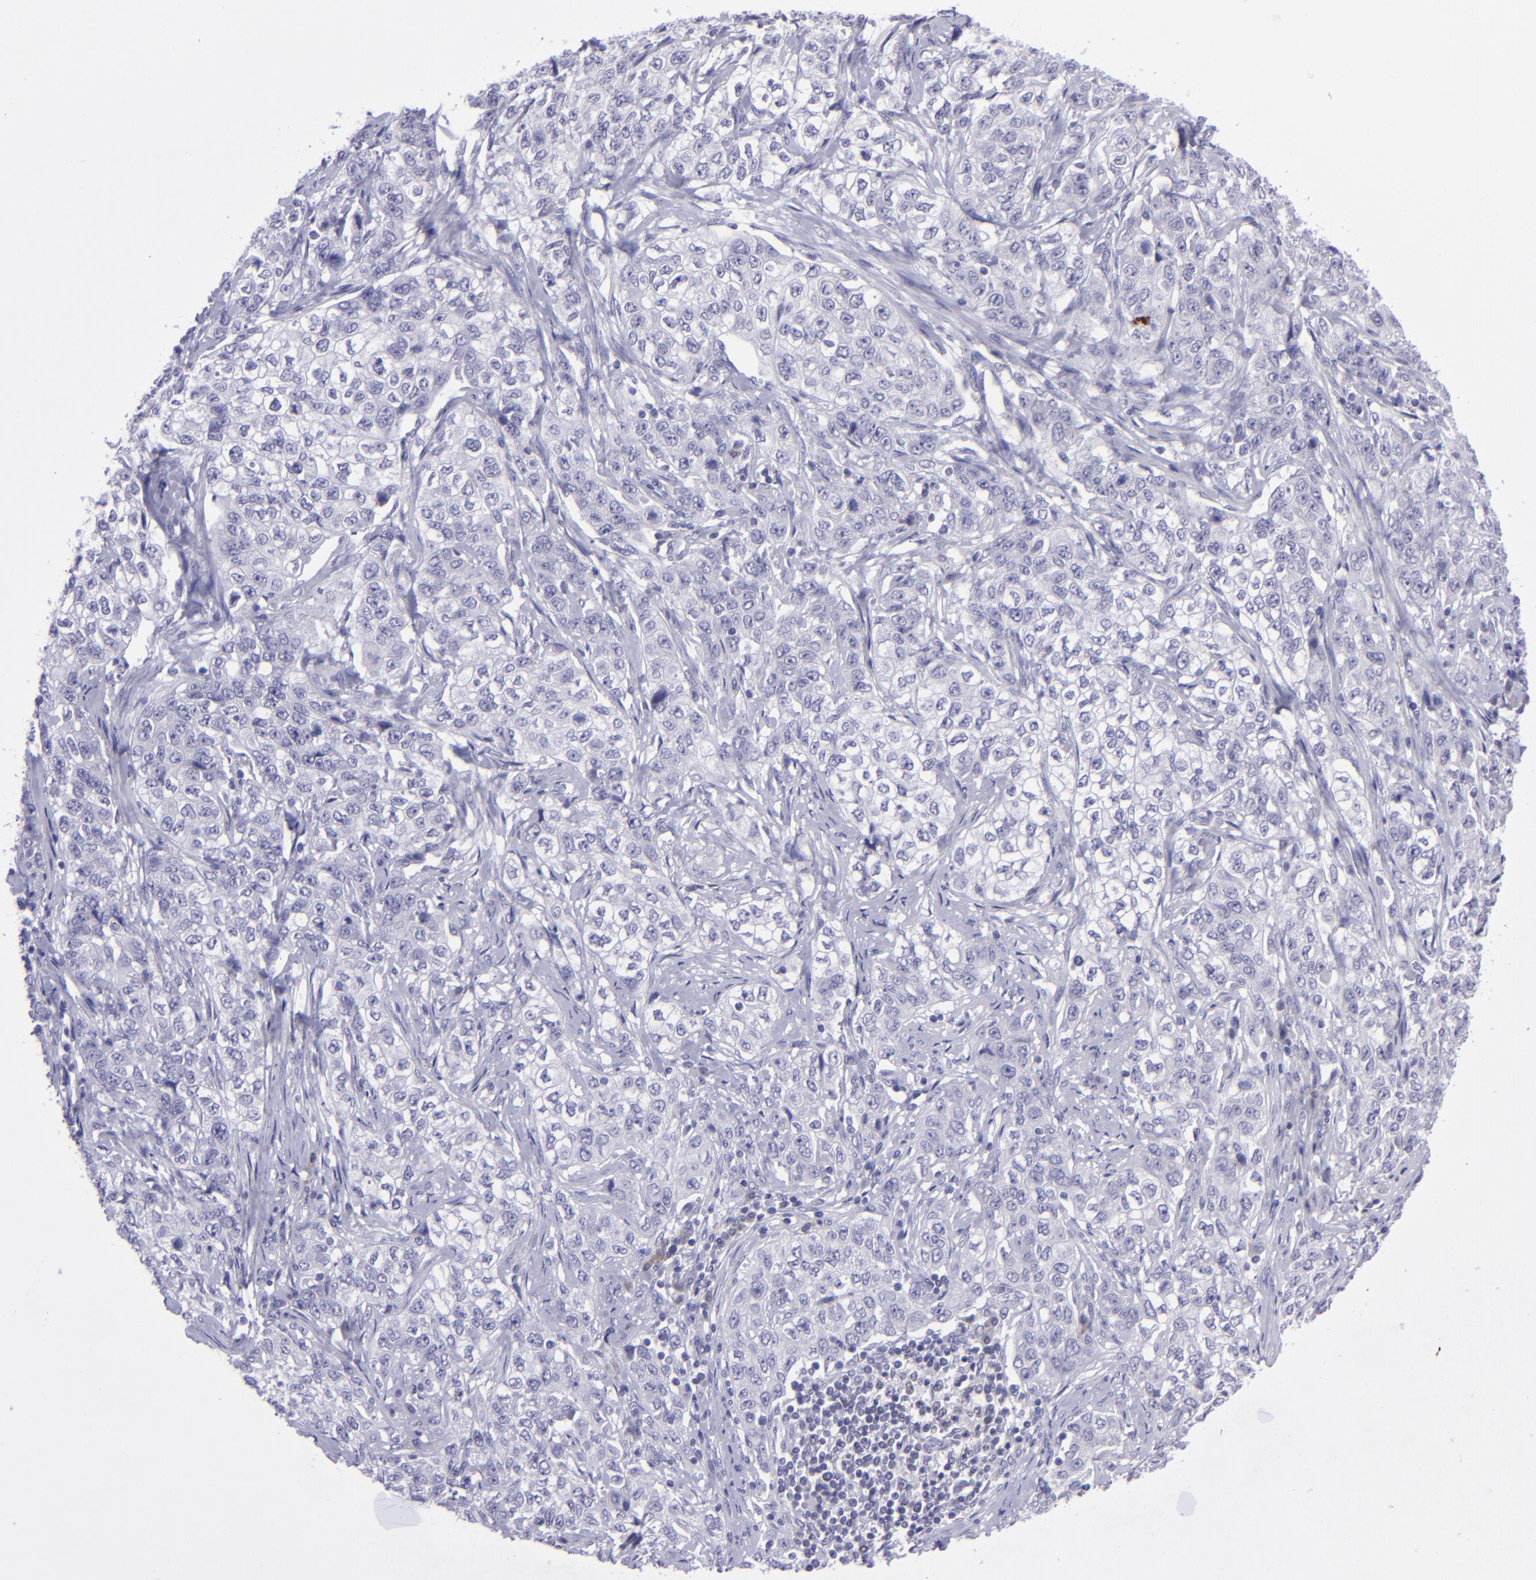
{"staining": {"intensity": "negative", "quantity": "none", "location": "none"}, "tissue": "stomach cancer", "cell_type": "Tumor cells", "image_type": "cancer", "snomed": [{"axis": "morphology", "description": "Adenocarcinoma, NOS"}, {"axis": "topography", "description": "Stomach"}], "caption": "IHC of human stomach adenocarcinoma demonstrates no positivity in tumor cells.", "gene": "POU2F2", "patient": {"sex": "male", "age": 48}}